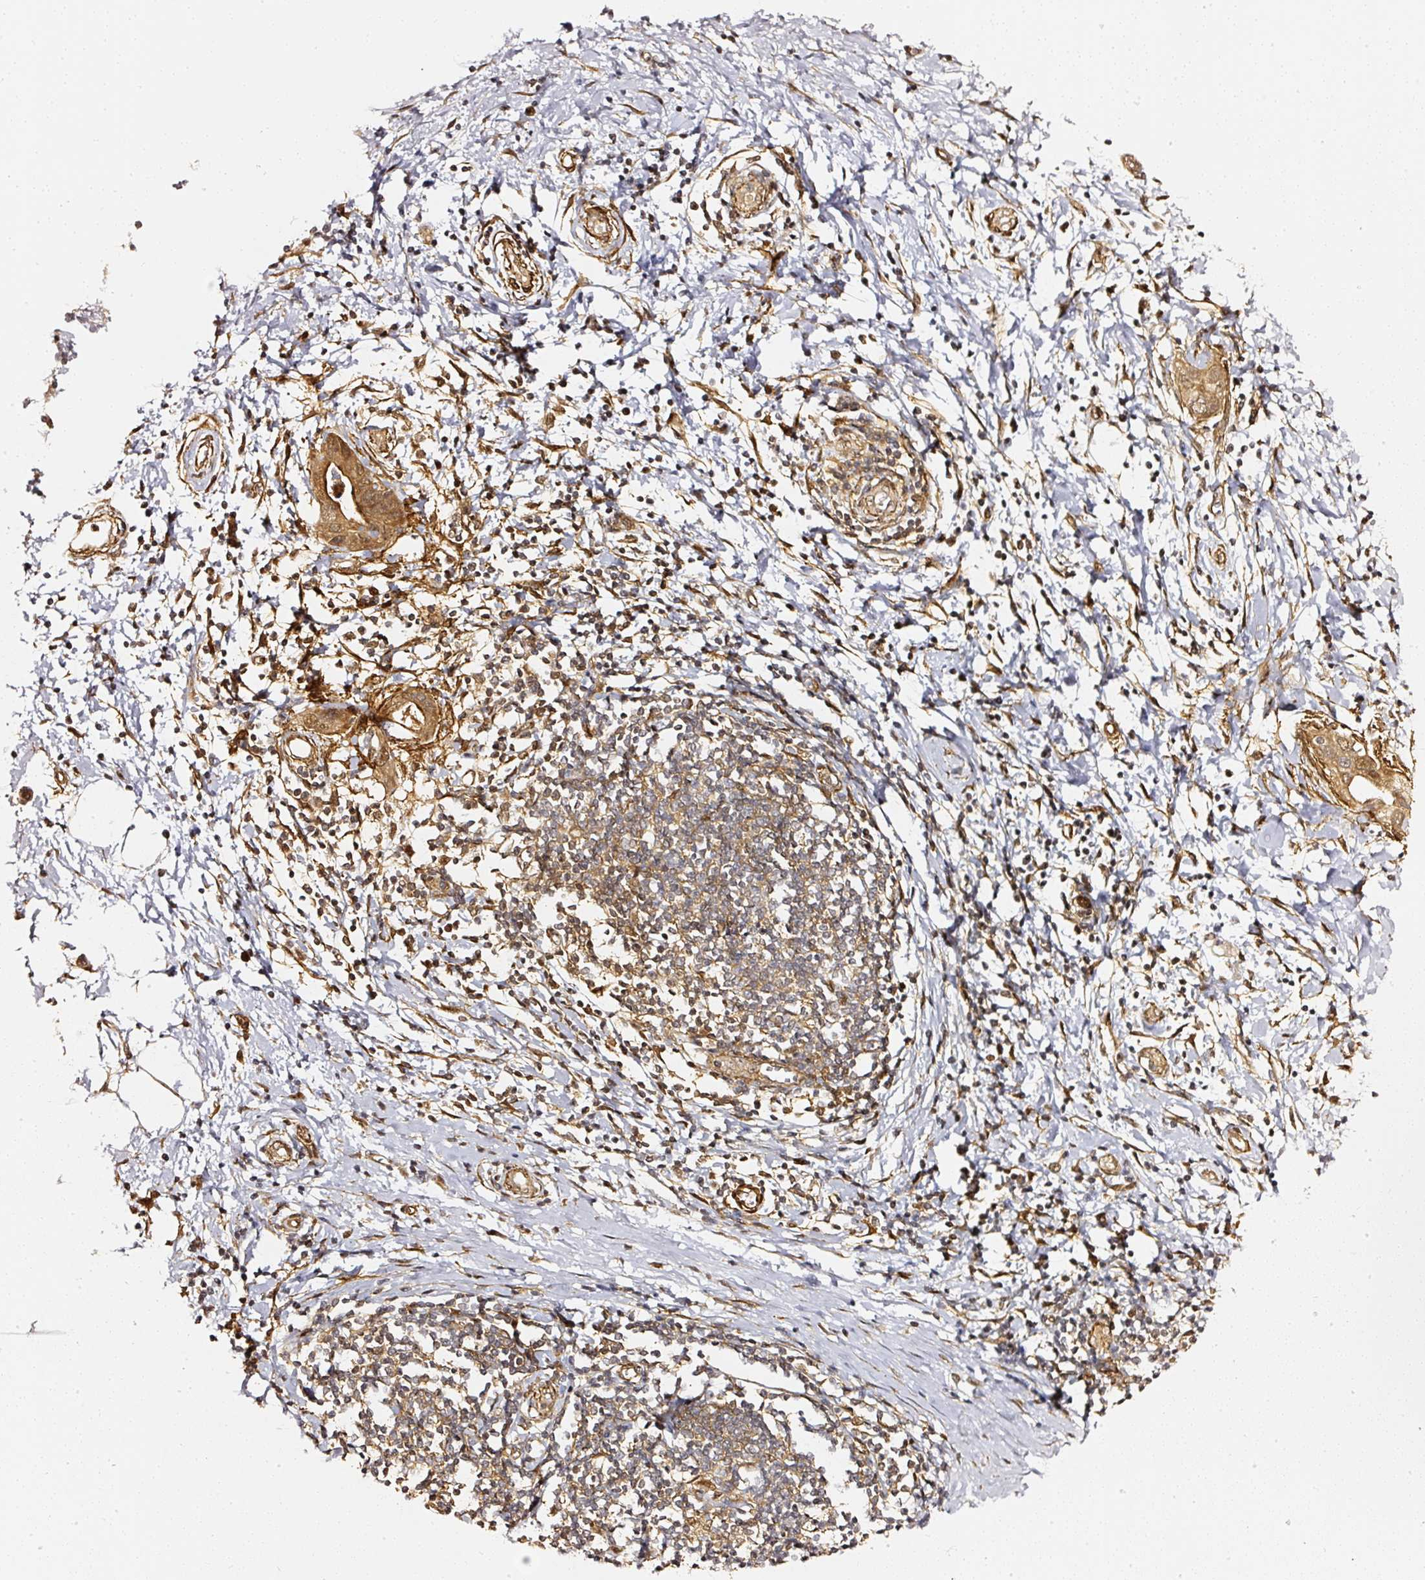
{"staining": {"intensity": "moderate", "quantity": ">75%", "location": "cytoplasmic/membranous,nuclear"}, "tissue": "pancreatic cancer", "cell_type": "Tumor cells", "image_type": "cancer", "snomed": [{"axis": "morphology", "description": "Normal tissue, NOS"}, {"axis": "morphology", "description": "Adenocarcinoma, NOS"}, {"axis": "topography", "description": "Pancreas"}, {"axis": "topography", "description": "Peripheral nerve tissue"}], "caption": "Protein expression by immunohistochemistry displays moderate cytoplasmic/membranous and nuclear expression in about >75% of tumor cells in pancreatic cancer.", "gene": "PSMD1", "patient": {"sex": "male", "age": 59}}